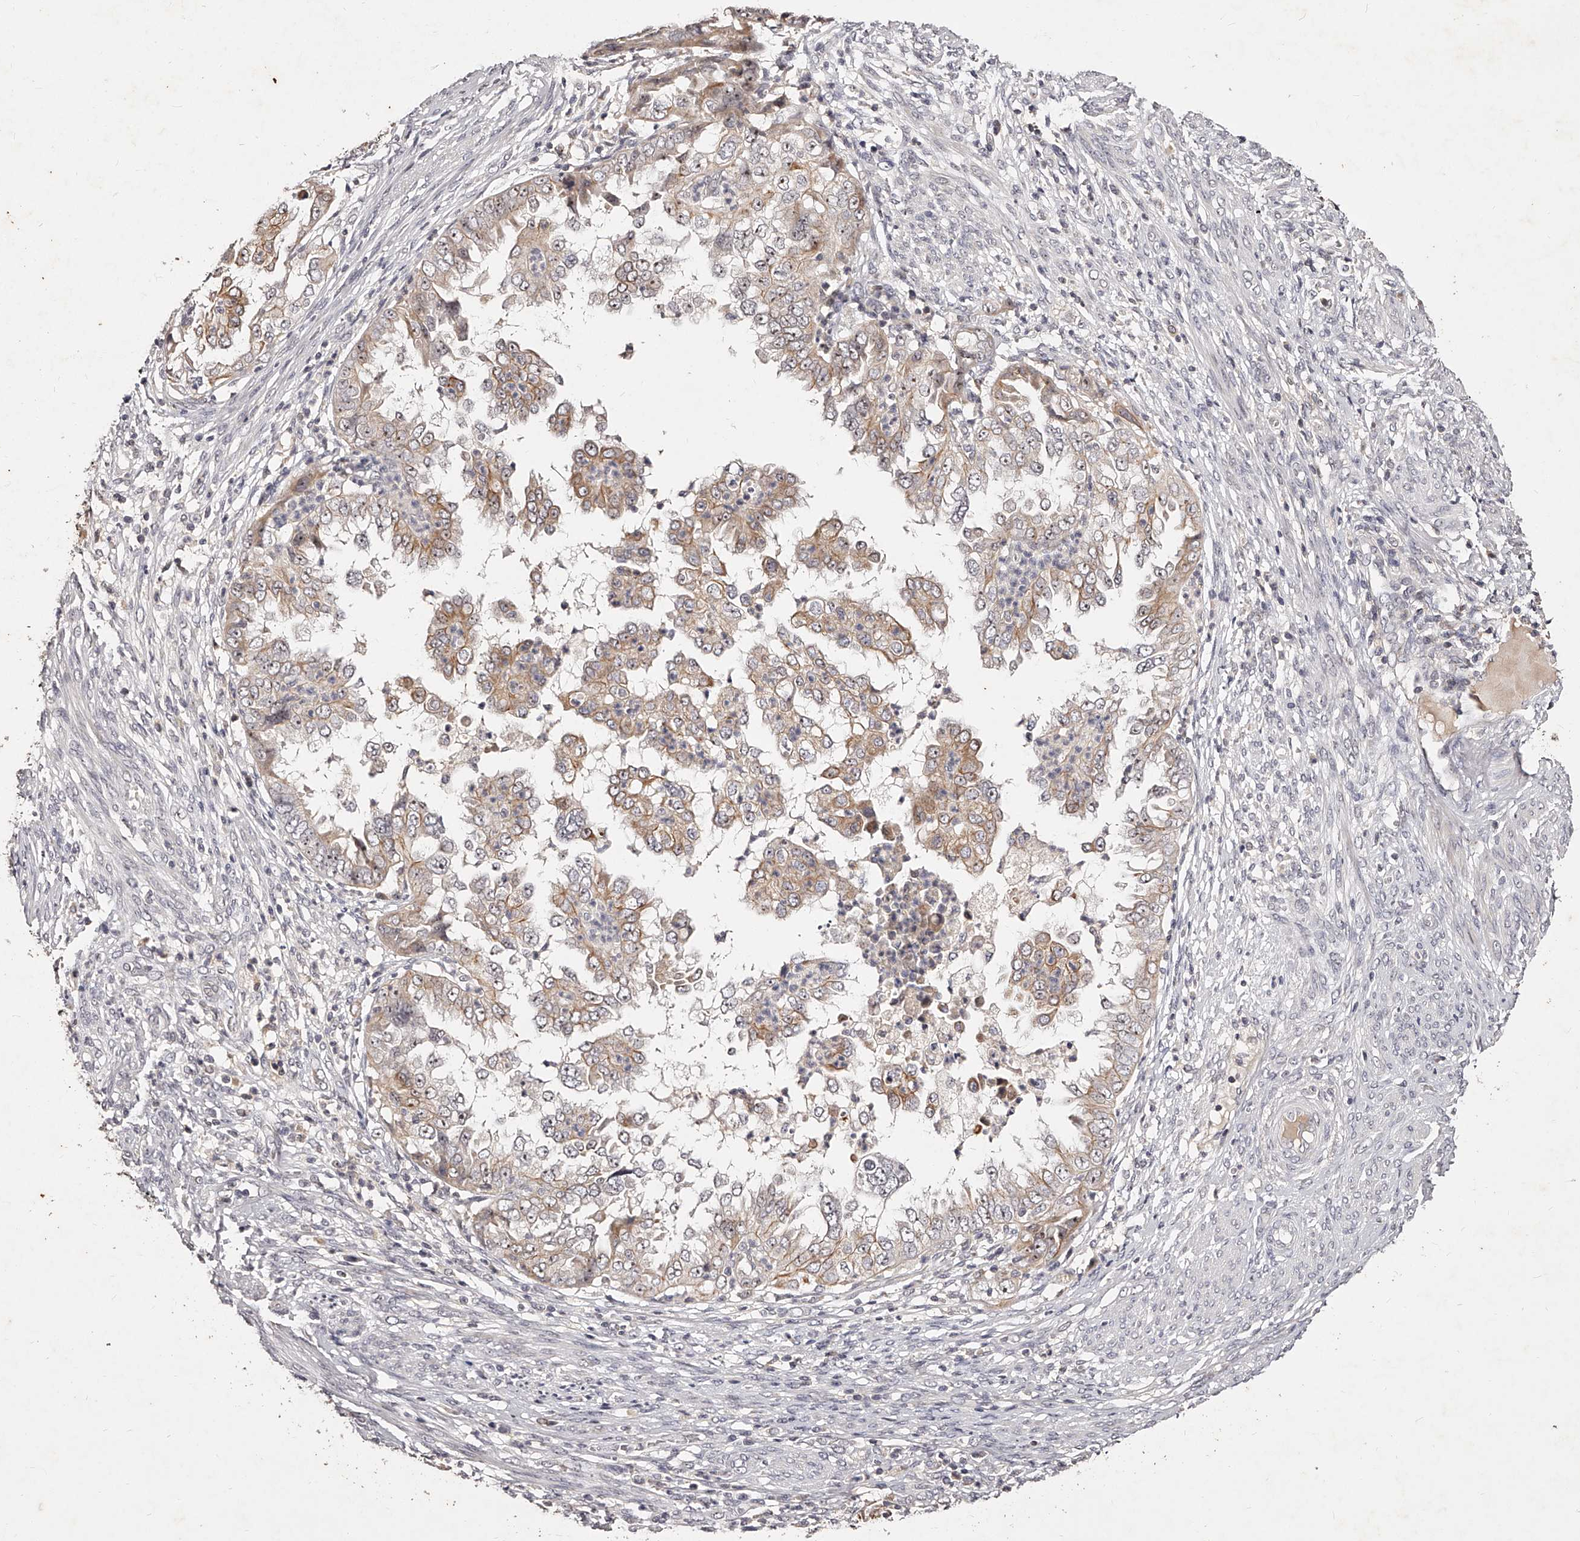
{"staining": {"intensity": "moderate", "quantity": ">75%", "location": "cytoplasmic/membranous"}, "tissue": "endometrial cancer", "cell_type": "Tumor cells", "image_type": "cancer", "snomed": [{"axis": "morphology", "description": "Adenocarcinoma, NOS"}, {"axis": "topography", "description": "Endometrium"}], "caption": "Moderate cytoplasmic/membranous protein positivity is identified in about >75% of tumor cells in endometrial cancer (adenocarcinoma).", "gene": "PHACTR1", "patient": {"sex": "female", "age": 85}}